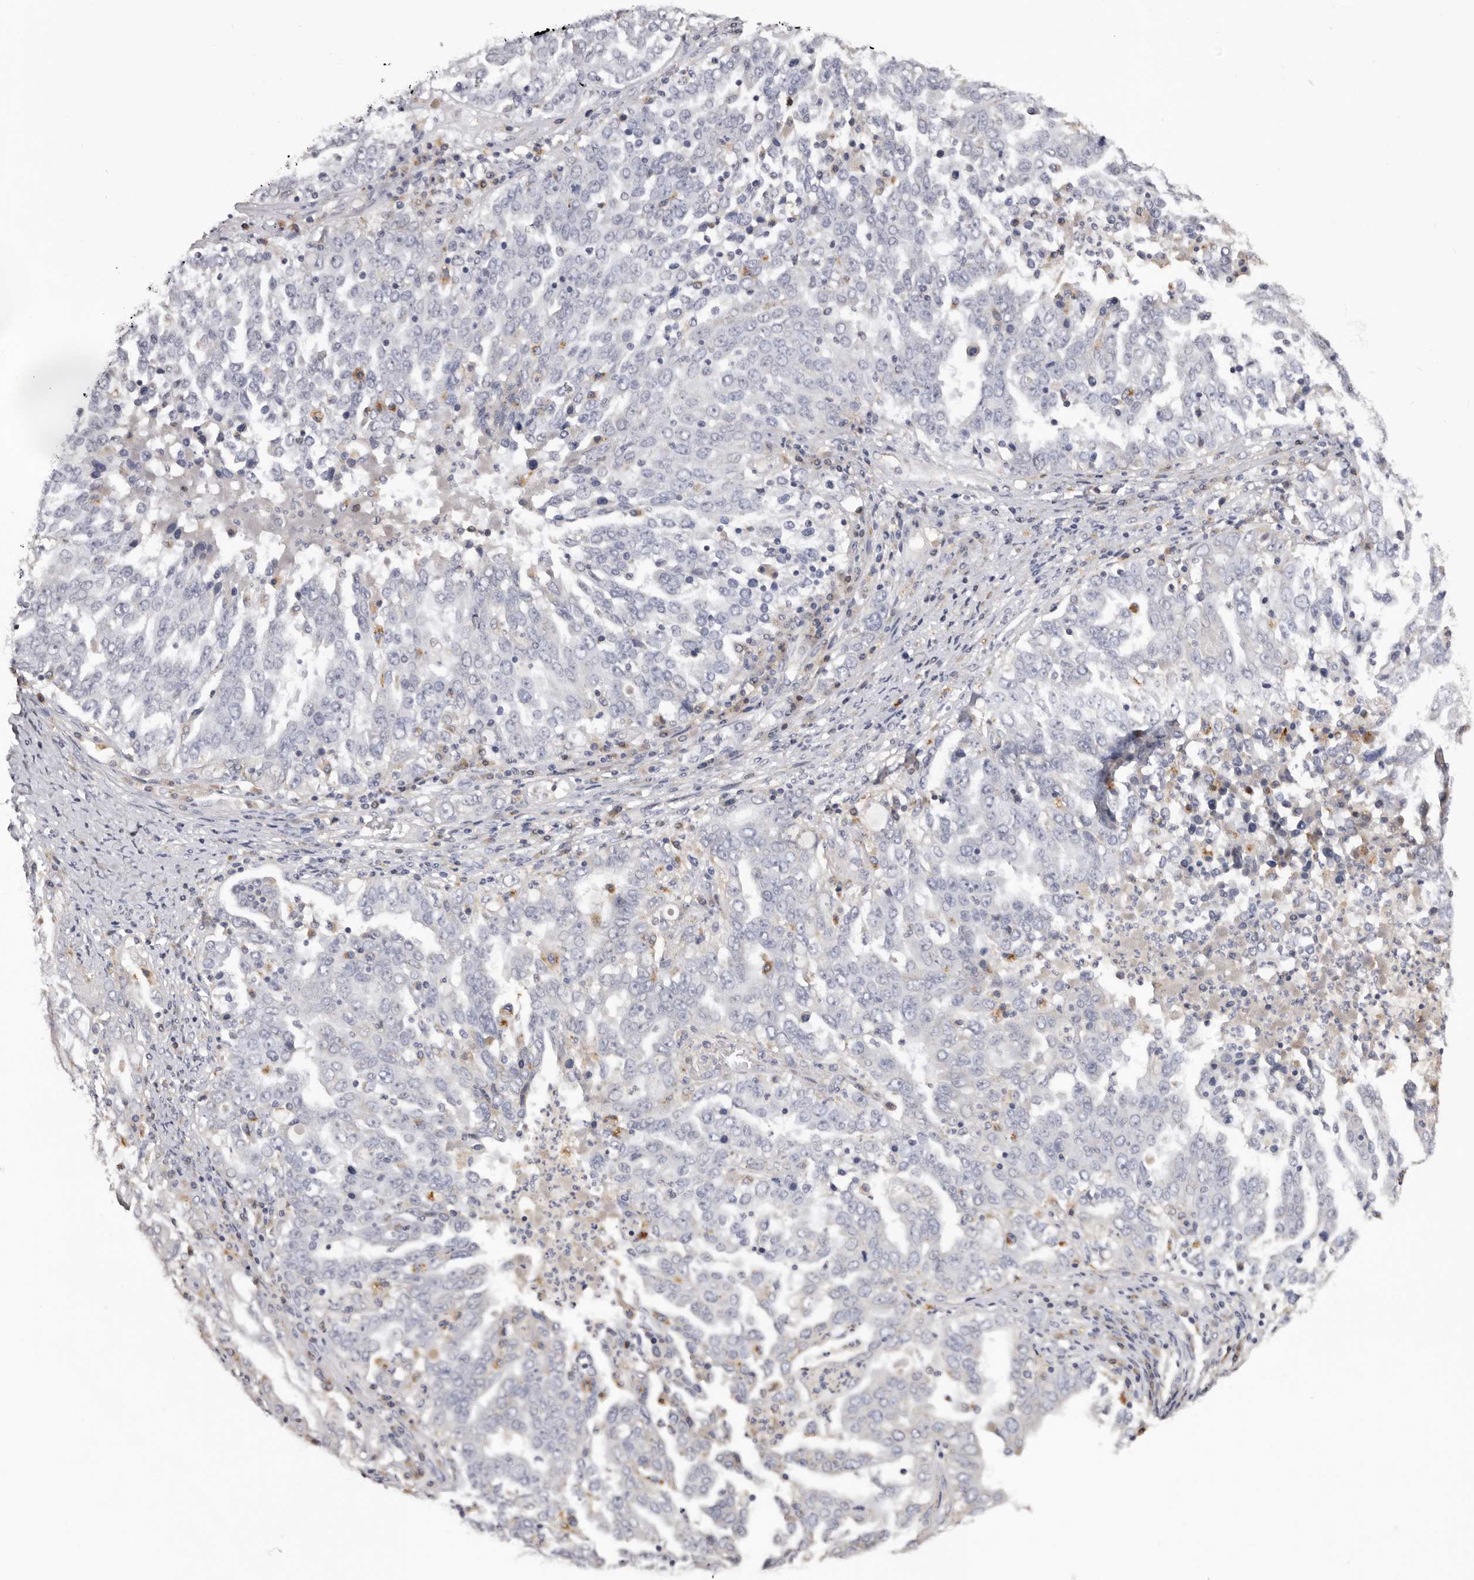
{"staining": {"intensity": "negative", "quantity": "none", "location": "none"}, "tissue": "ovarian cancer", "cell_type": "Tumor cells", "image_type": "cancer", "snomed": [{"axis": "morphology", "description": "Carcinoma, endometroid"}, {"axis": "topography", "description": "Ovary"}], "caption": "Immunohistochemistry (IHC) image of neoplastic tissue: human endometroid carcinoma (ovarian) stained with DAB displays no significant protein staining in tumor cells.", "gene": "DAP", "patient": {"sex": "female", "age": 62}}